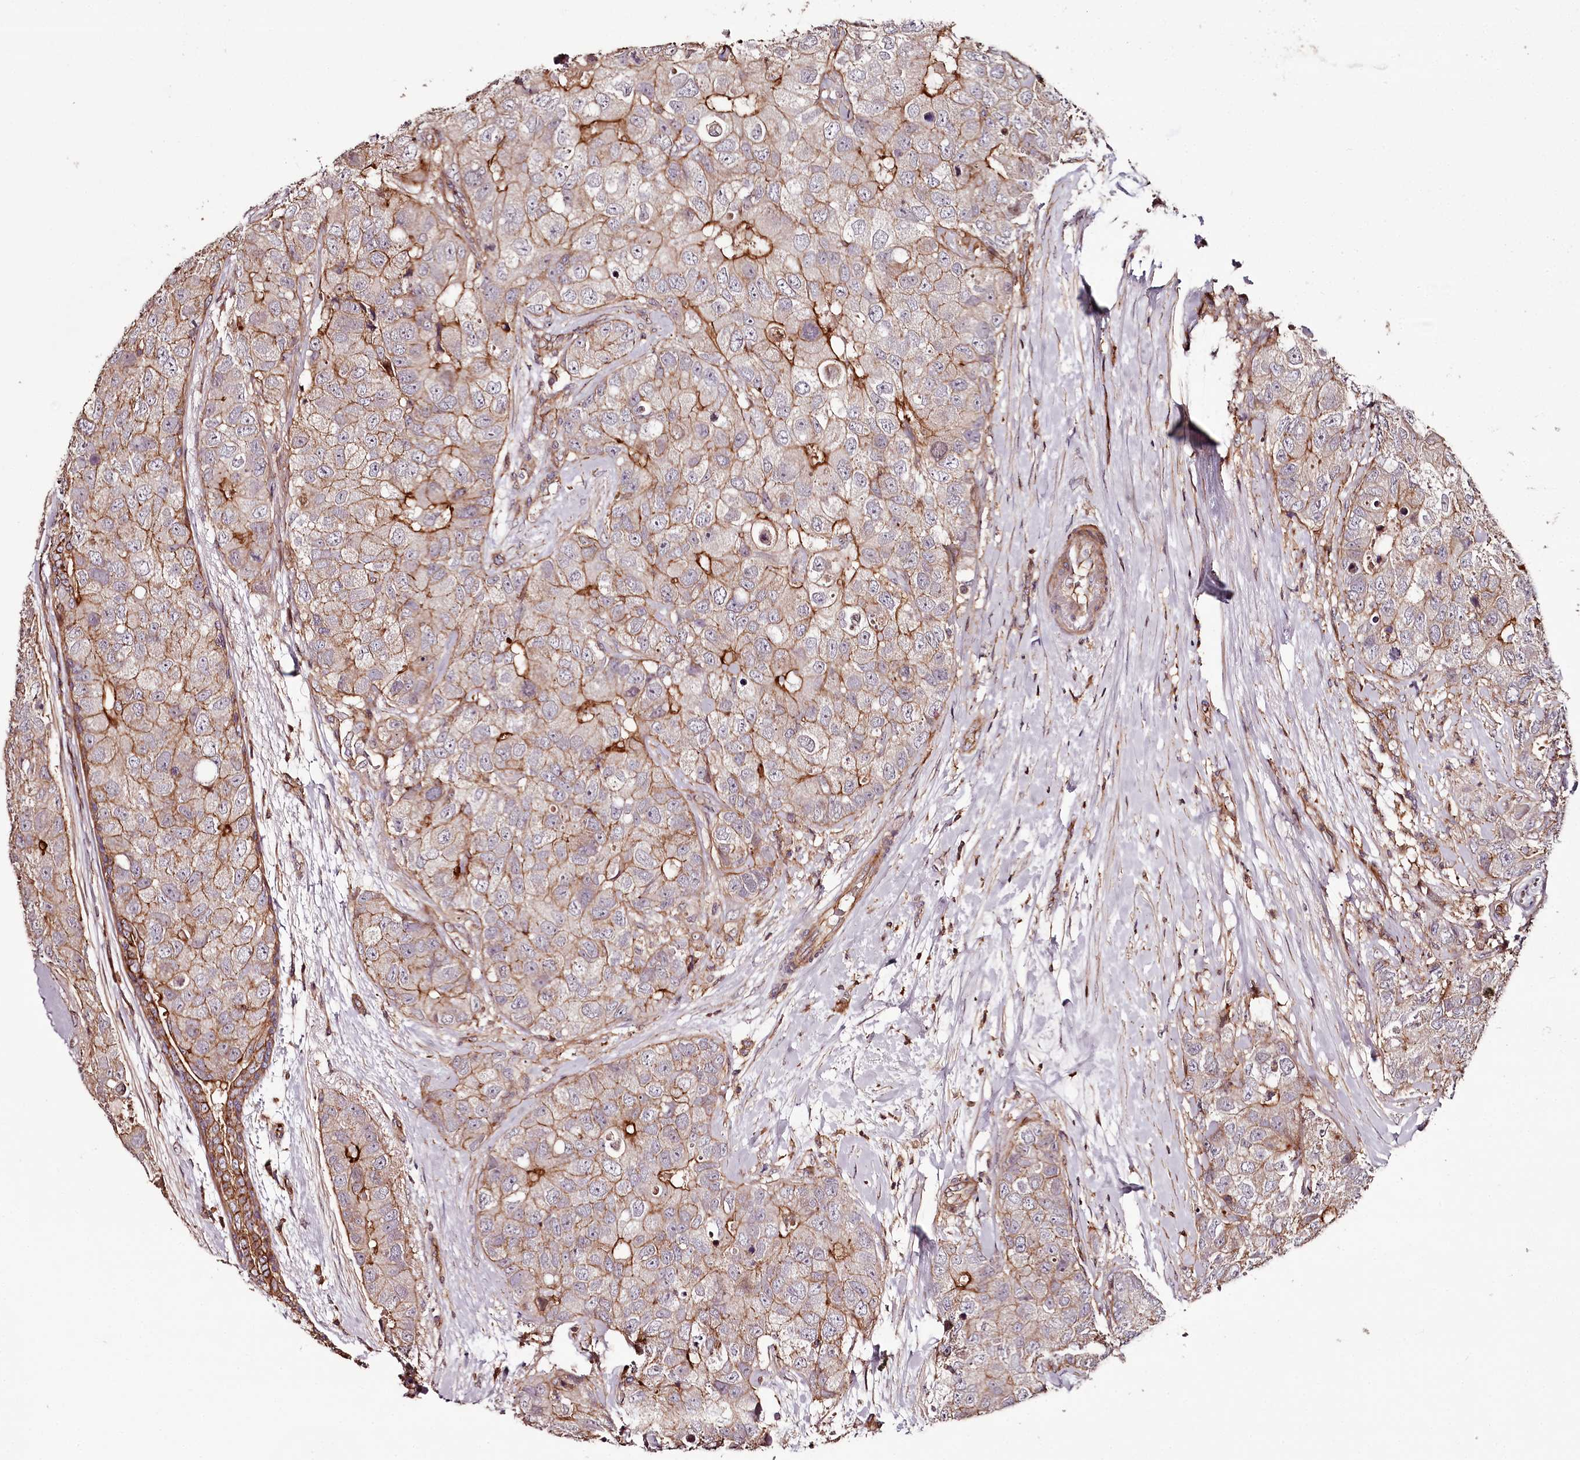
{"staining": {"intensity": "strong", "quantity": "<25%", "location": "cytoplasmic/membranous"}, "tissue": "breast cancer", "cell_type": "Tumor cells", "image_type": "cancer", "snomed": [{"axis": "morphology", "description": "Duct carcinoma"}, {"axis": "topography", "description": "Breast"}], "caption": "A histopathology image showing strong cytoplasmic/membranous staining in approximately <25% of tumor cells in breast cancer (infiltrating ductal carcinoma), as visualized by brown immunohistochemical staining.", "gene": "KIF14", "patient": {"sex": "female", "age": 62}}